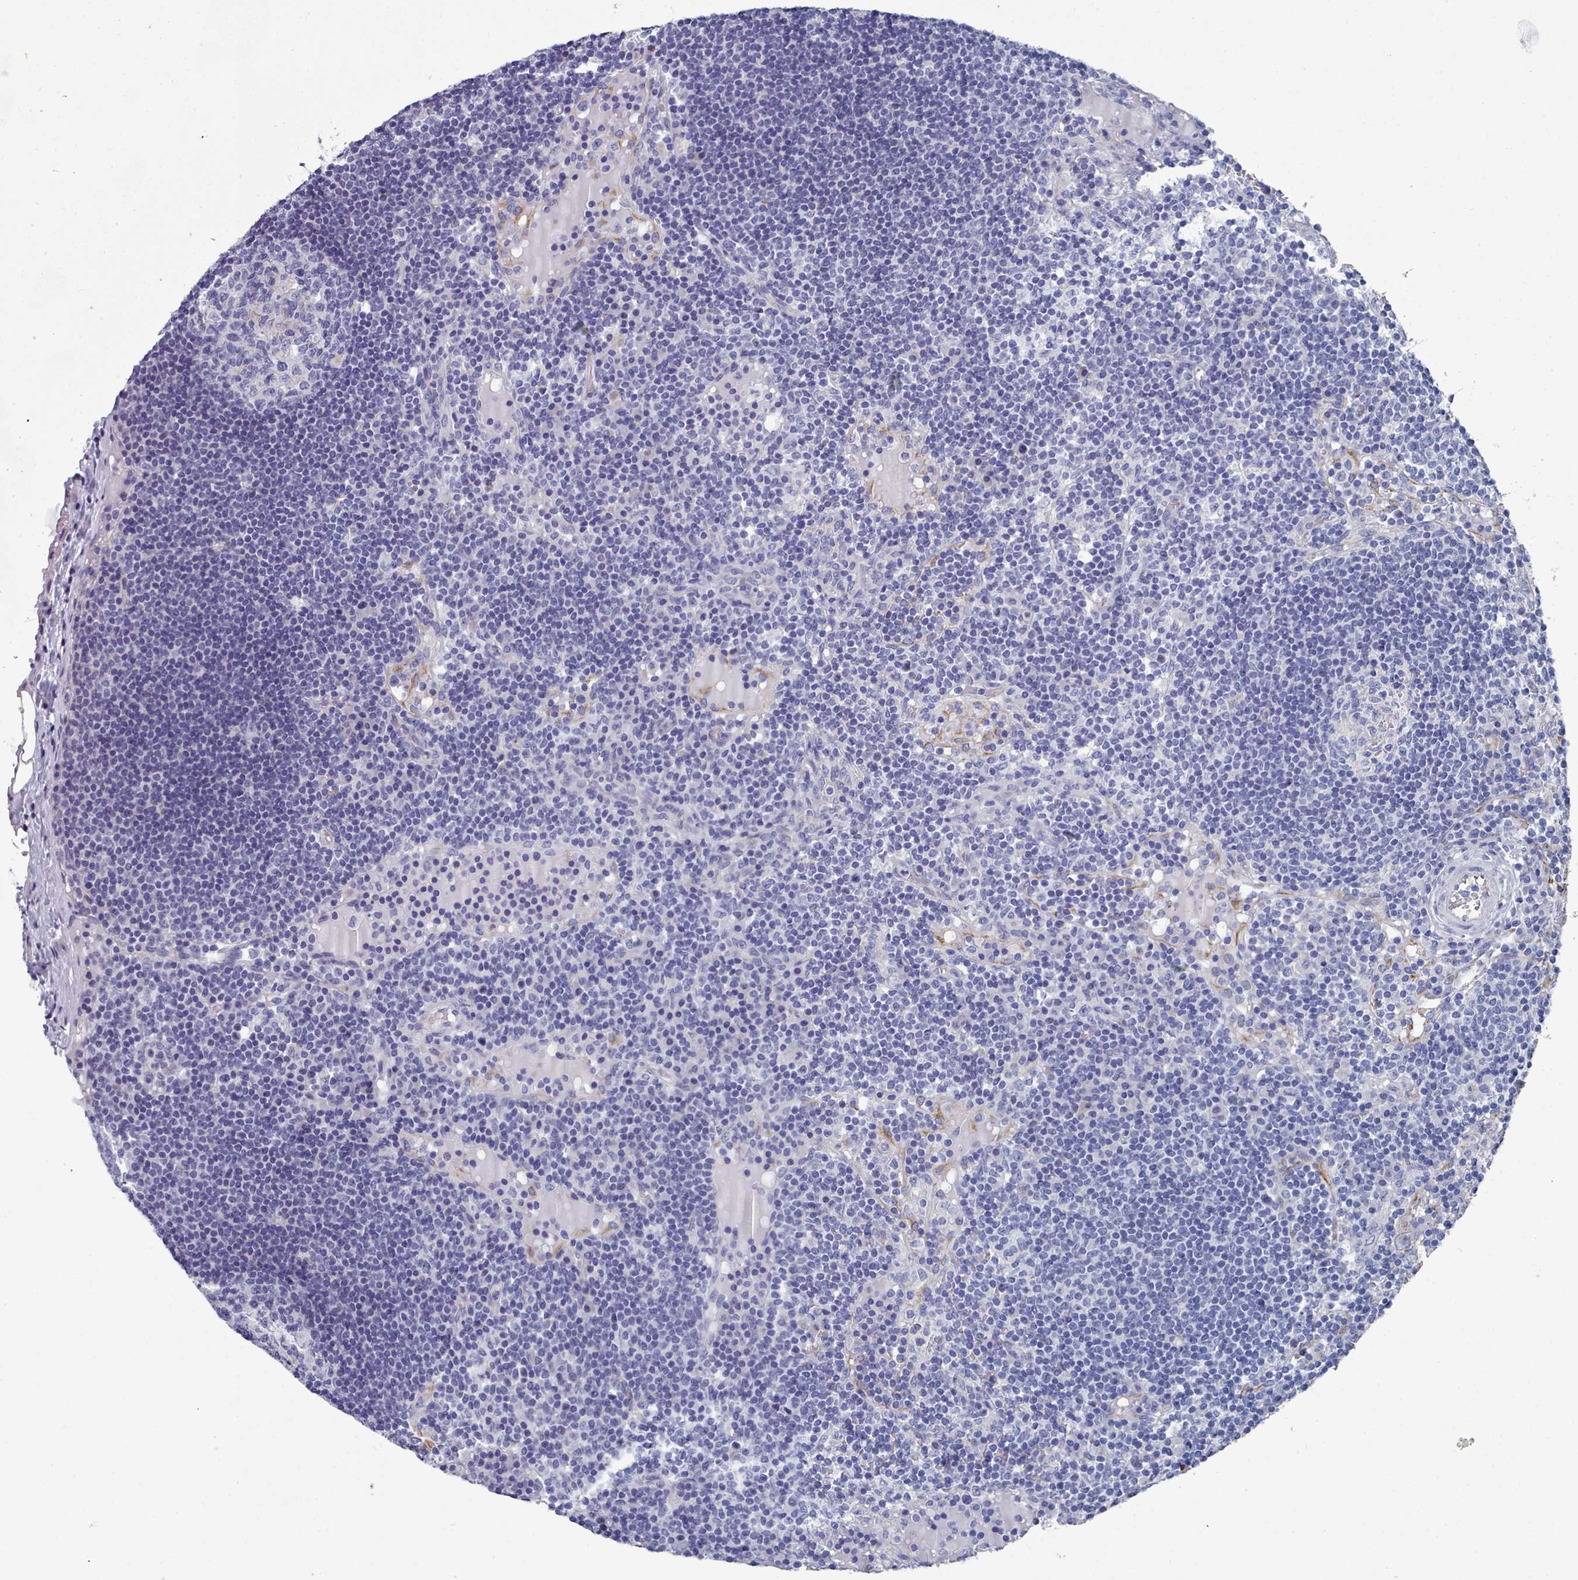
{"staining": {"intensity": "negative", "quantity": "none", "location": "none"}, "tissue": "lymph node", "cell_type": "Germinal center cells", "image_type": "normal", "snomed": [{"axis": "morphology", "description": "Normal tissue, NOS"}, {"axis": "topography", "description": "Lymph node"}], "caption": "Normal lymph node was stained to show a protein in brown. There is no significant staining in germinal center cells. (DAB IHC with hematoxylin counter stain).", "gene": "ENSG00000285188", "patient": {"sex": "male", "age": 53}}